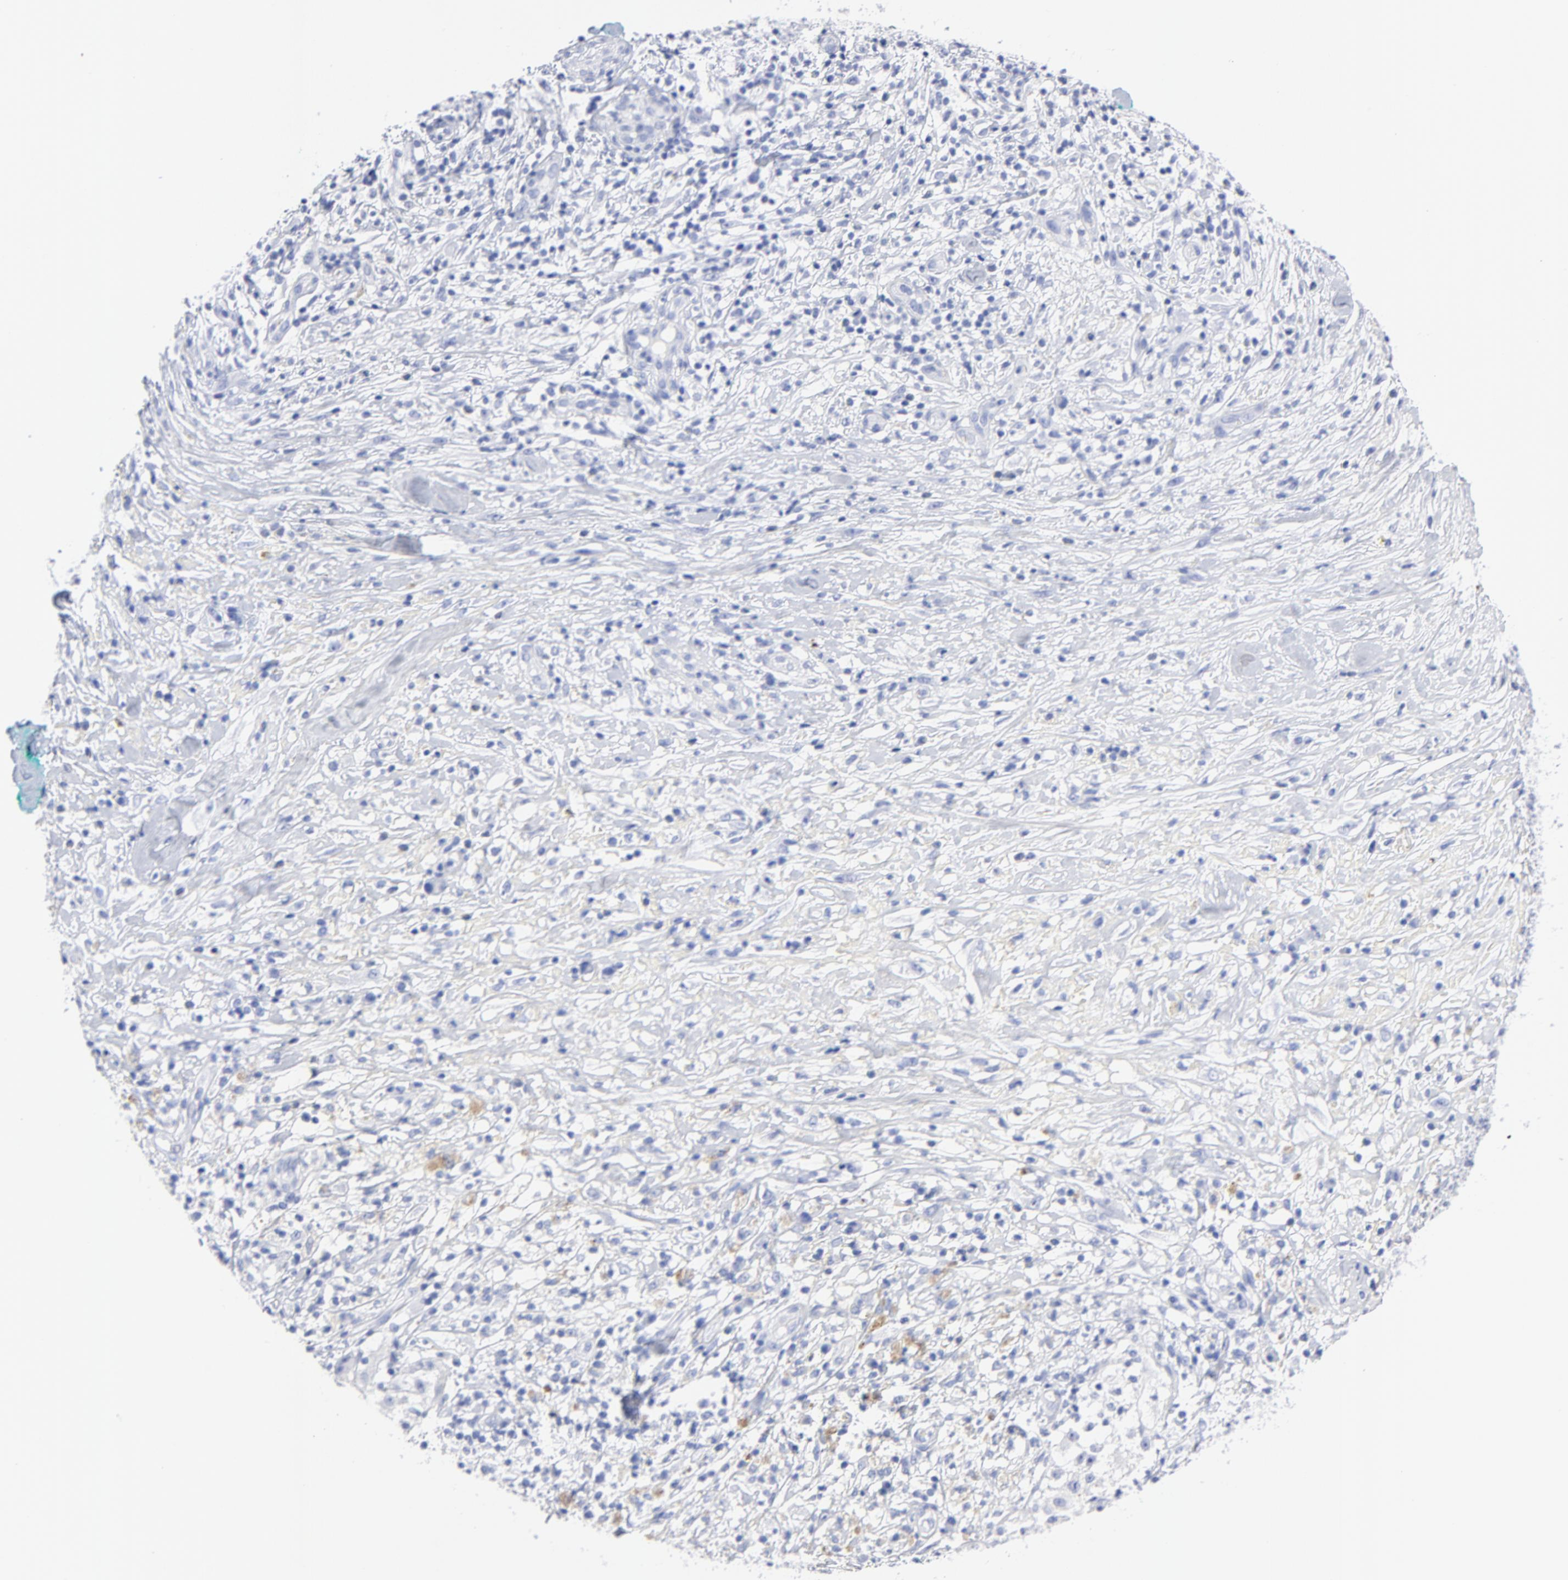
{"staining": {"intensity": "negative", "quantity": "none", "location": "none"}, "tissue": "melanoma", "cell_type": "Tumor cells", "image_type": "cancer", "snomed": [{"axis": "morphology", "description": "Necrosis, NOS"}, {"axis": "morphology", "description": "Malignant melanoma, NOS"}, {"axis": "topography", "description": "Skin"}], "caption": "Immunohistochemical staining of human melanoma reveals no significant positivity in tumor cells.", "gene": "ACY1", "patient": {"sex": "female", "age": 87}}